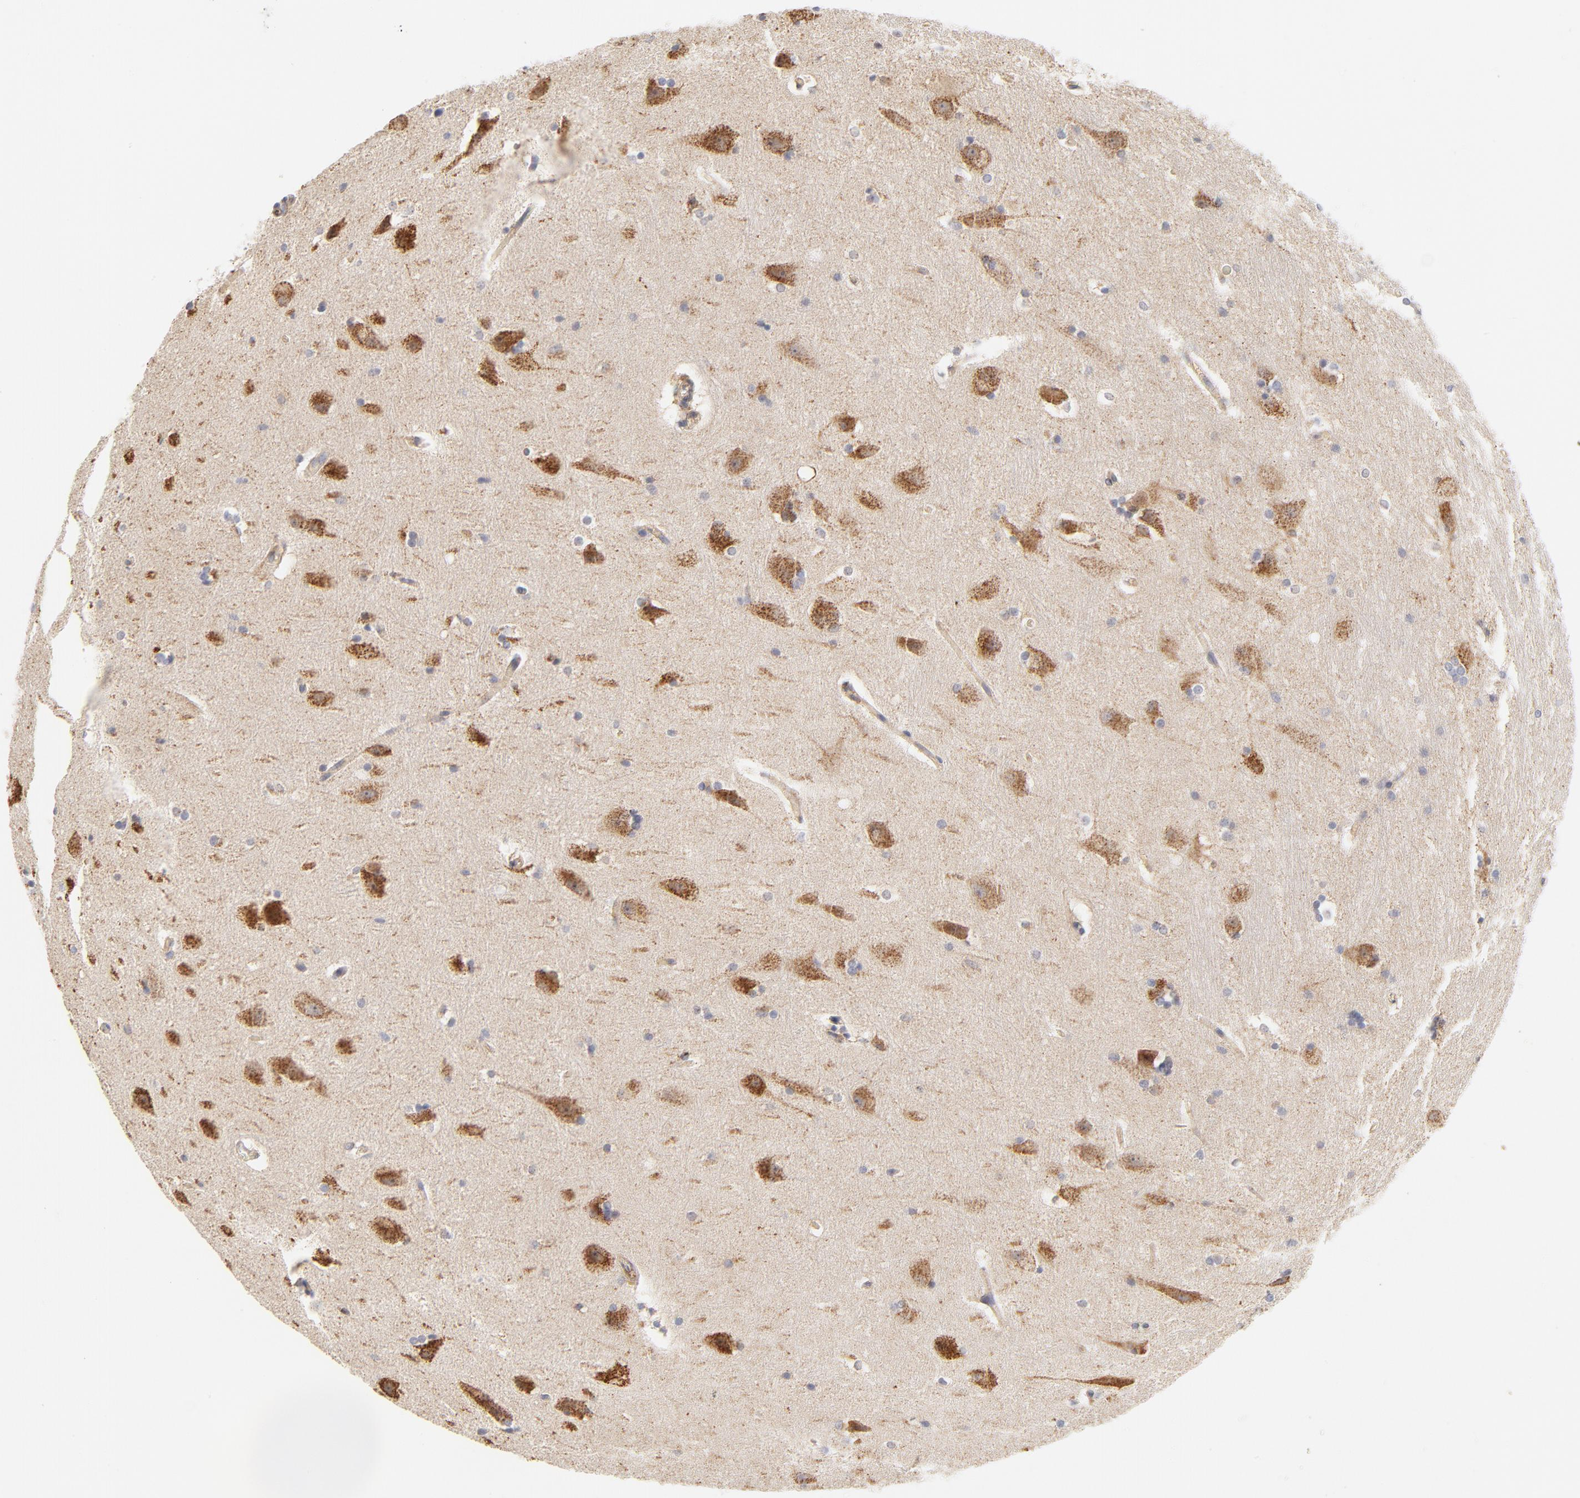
{"staining": {"intensity": "negative", "quantity": "none", "location": "none"}, "tissue": "hippocampus", "cell_type": "Glial cells", "image_type": "normal", "snomed": [{"axis": "morphology", "description": "Normal tissue, NOS"}, {"axis": "topography", "description": "Hippocampus"}], "caption": "Immunohistochemistry (IHC) histopathology image of benign hippocampus: human hippocampus stained with DAB (3,3'-diaminobenzidine) shows no significant protein staining in glial cells. Brightfield microscopy of immunohistochemistry (IHC) stained with DAB (3,3'-diaminobenzidine) (brown) and hematoxylin (blue), captured at high magnification.", "gene": "MTERF2", "patient": {"sex": "female", "age": 19}}